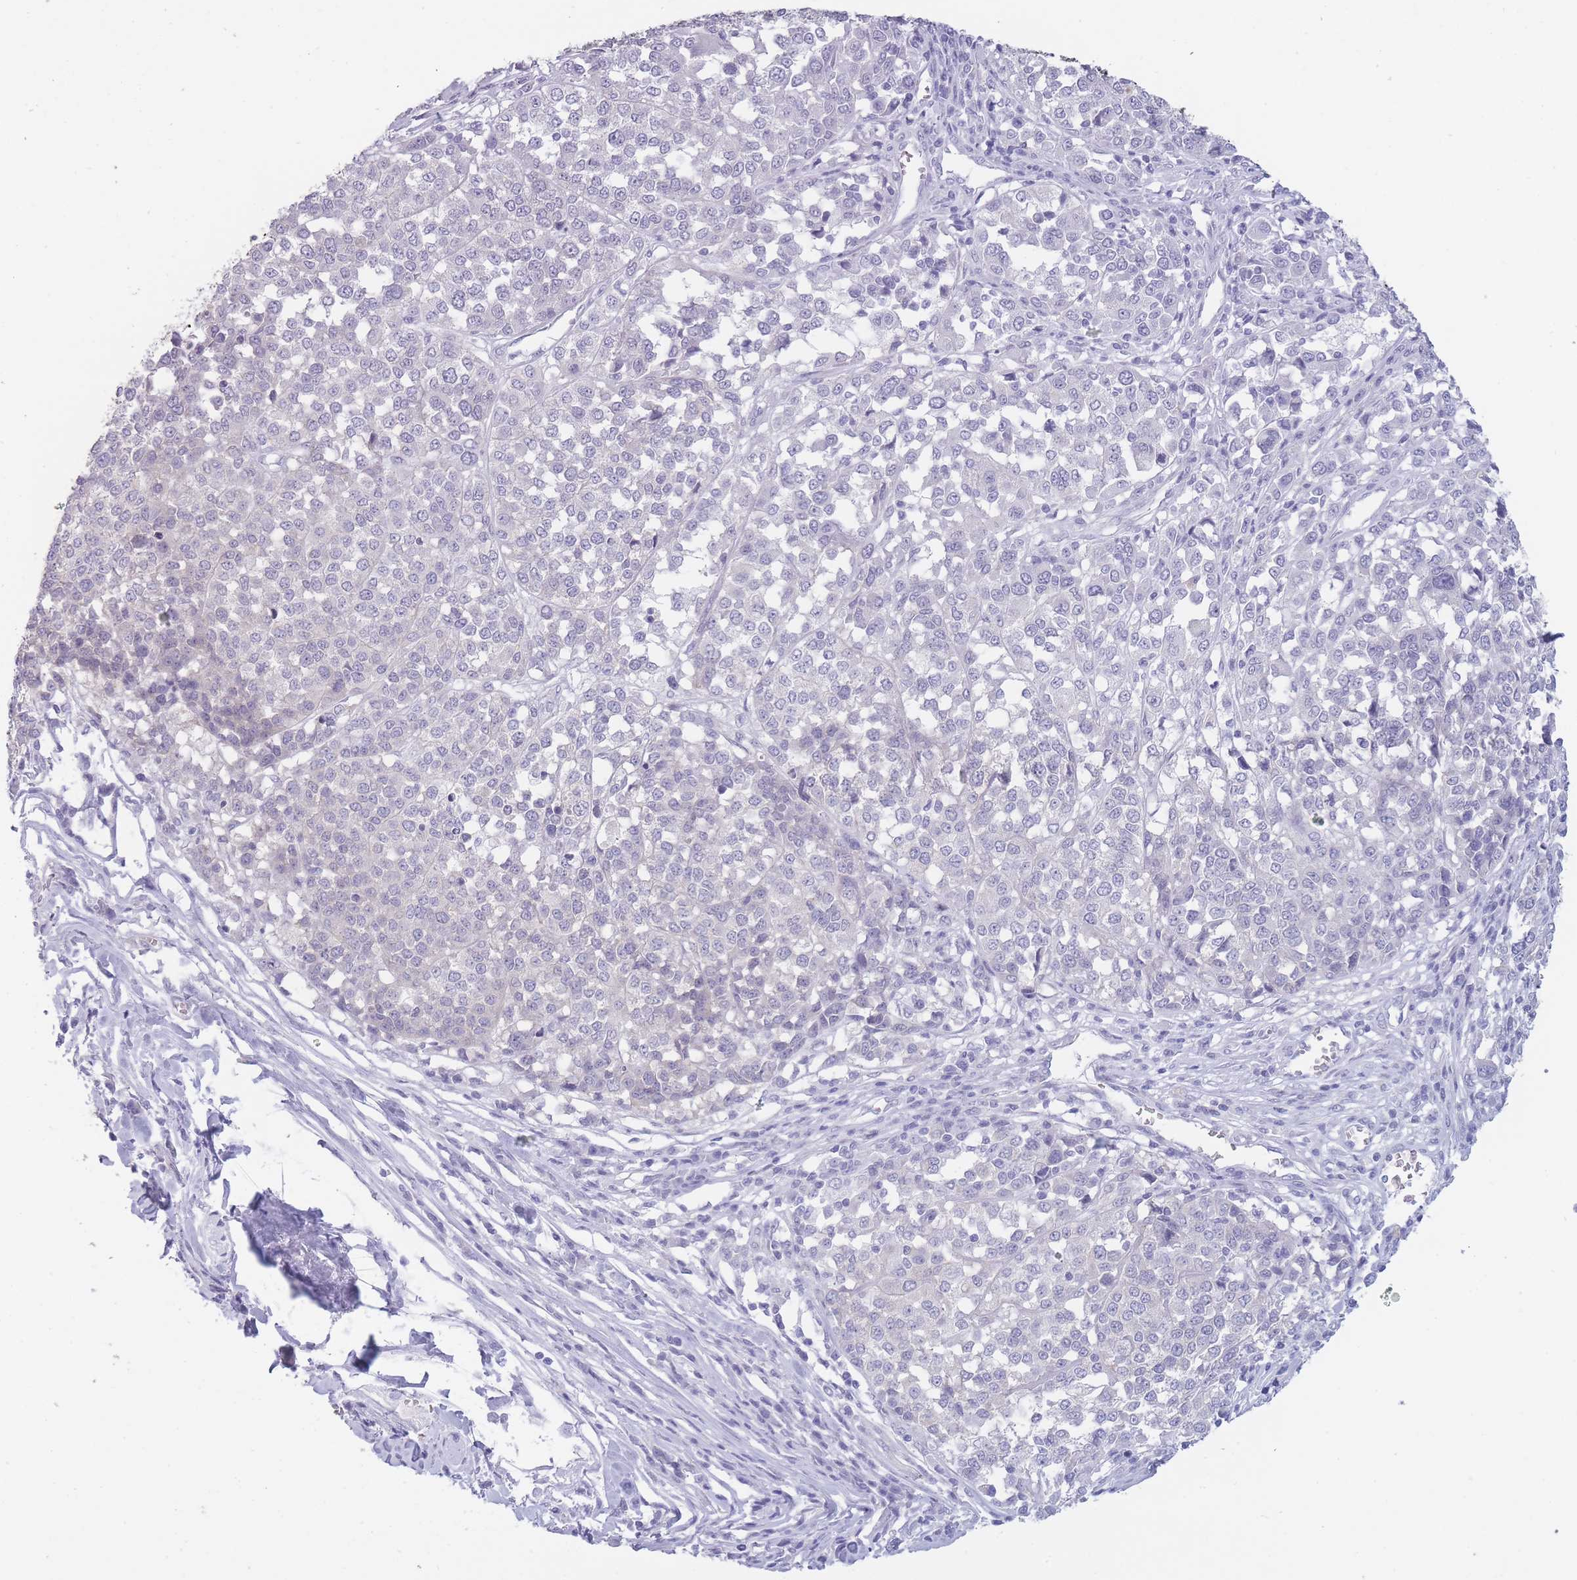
{"staining": {"intensity": "negative", "quantity": "none", "location": "none"}, "tissue": "melanoma", "cell_type": "Tumor cells", "image_type": "cancer", "snomed": [{"axis": "morphology", "description": "Malignant melanoma, Metastatic site"}, {"axis": "topography", "description": "Lymph node"}], "caption": "Immunohistochemical staining of malignant melanoma (metastatic site) demonstrates no significant expression in tumor cells.", "gene": "DCANP1", "patient": {"sex": "male", "age": 44}}